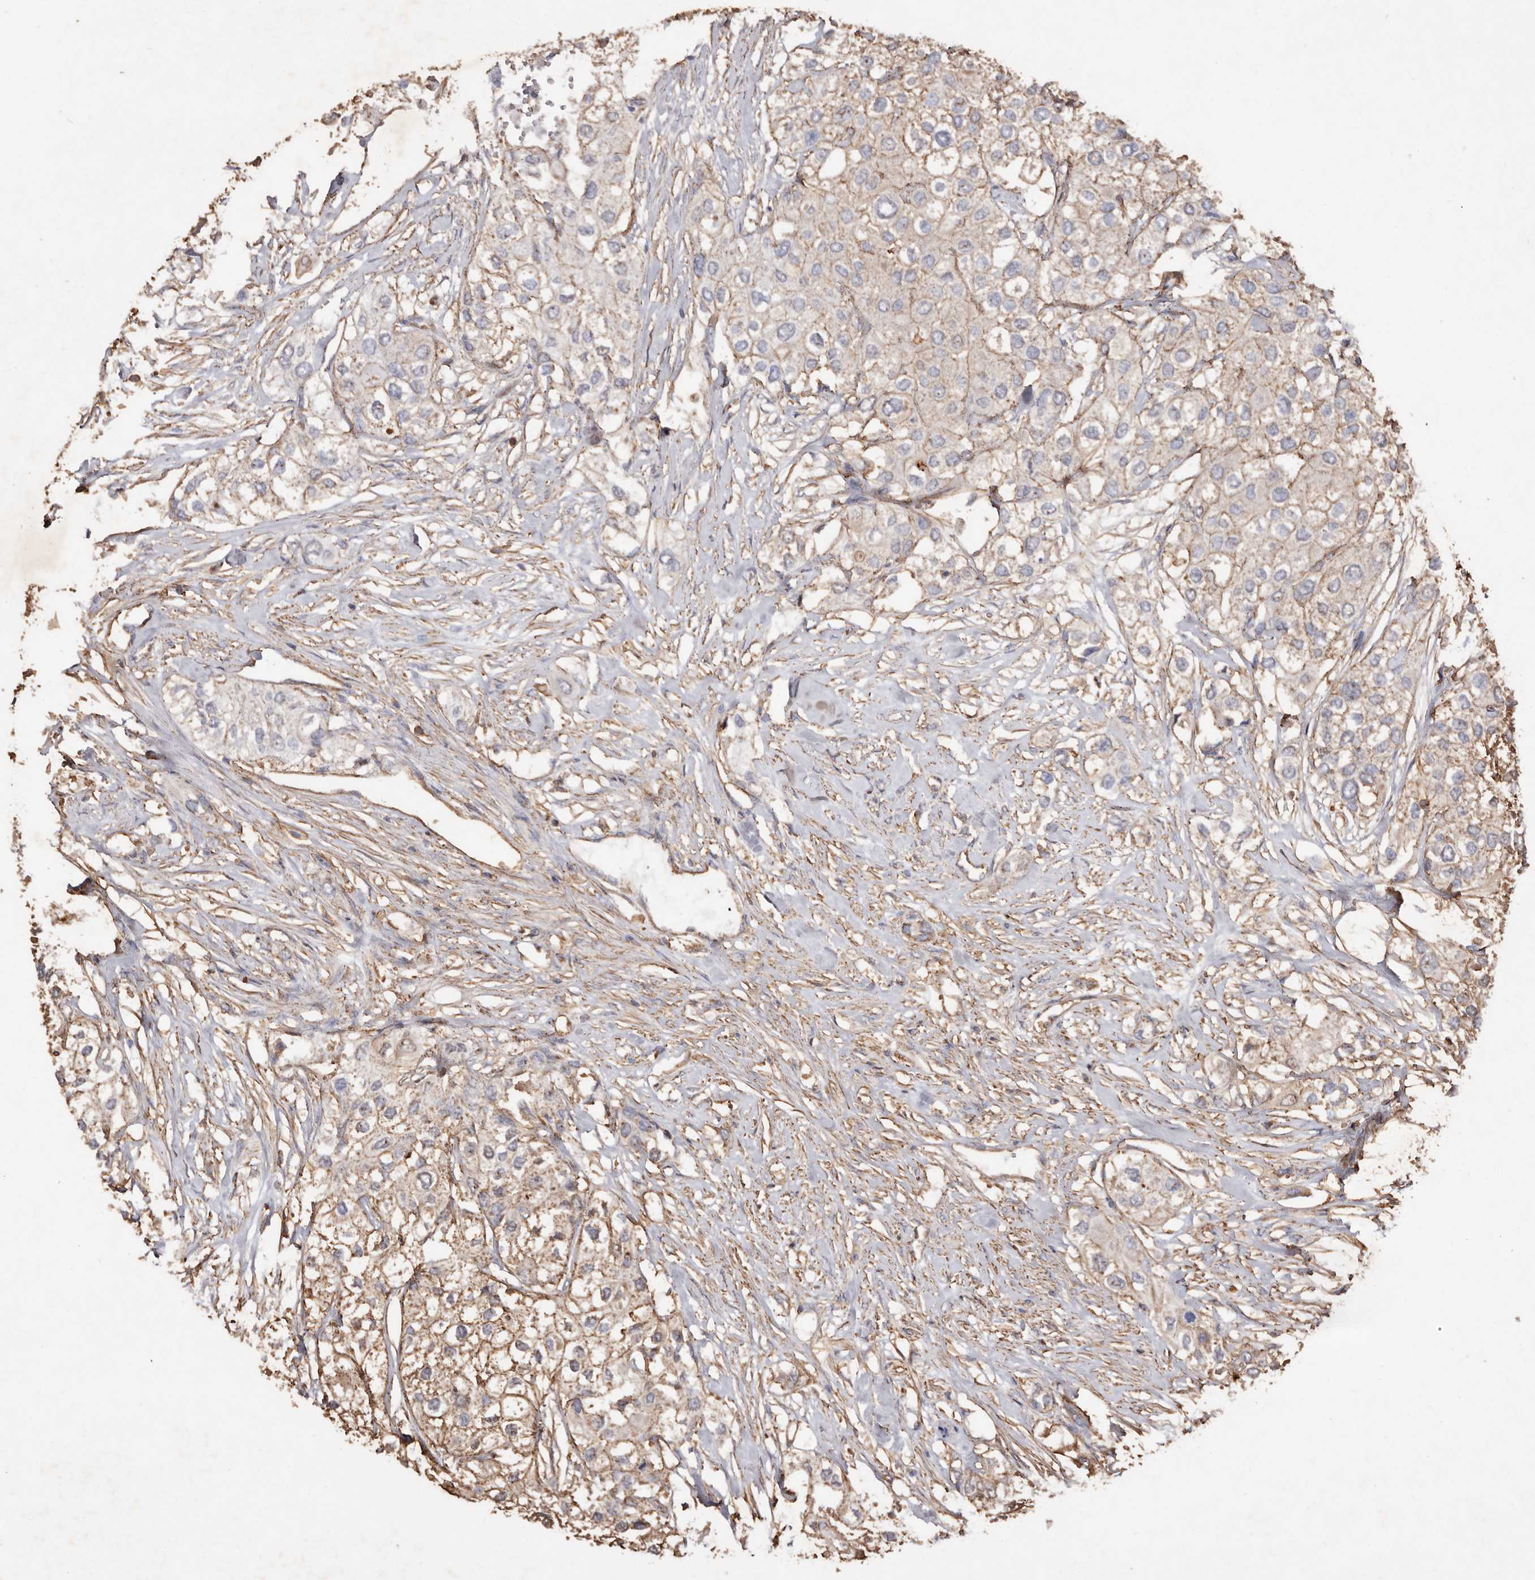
{"staining": {"intensity": "weak", "quantity": ">75%", "location": "cytoplasmic/membranous"}, "tissue": "urothelial cancer", "cell_type": "Tumor cells", "image_type": "cancer", "snomed": [{"axis": "morphology", "description": "Urothelial carcinoma, High grade"}, {"axis": "topography", "description": "Urinary bladder"}], "caption": "This histopathology image displays urothelial cancer stained with immunohistochemistry to label a protein in brown. The cytoplasmic/membranous of tumor cells show weak positivity for the protein. Nuclei are counter-stained blue.", "gene": "COQ8B", "patient": {"sex": "male", "age": 64}}